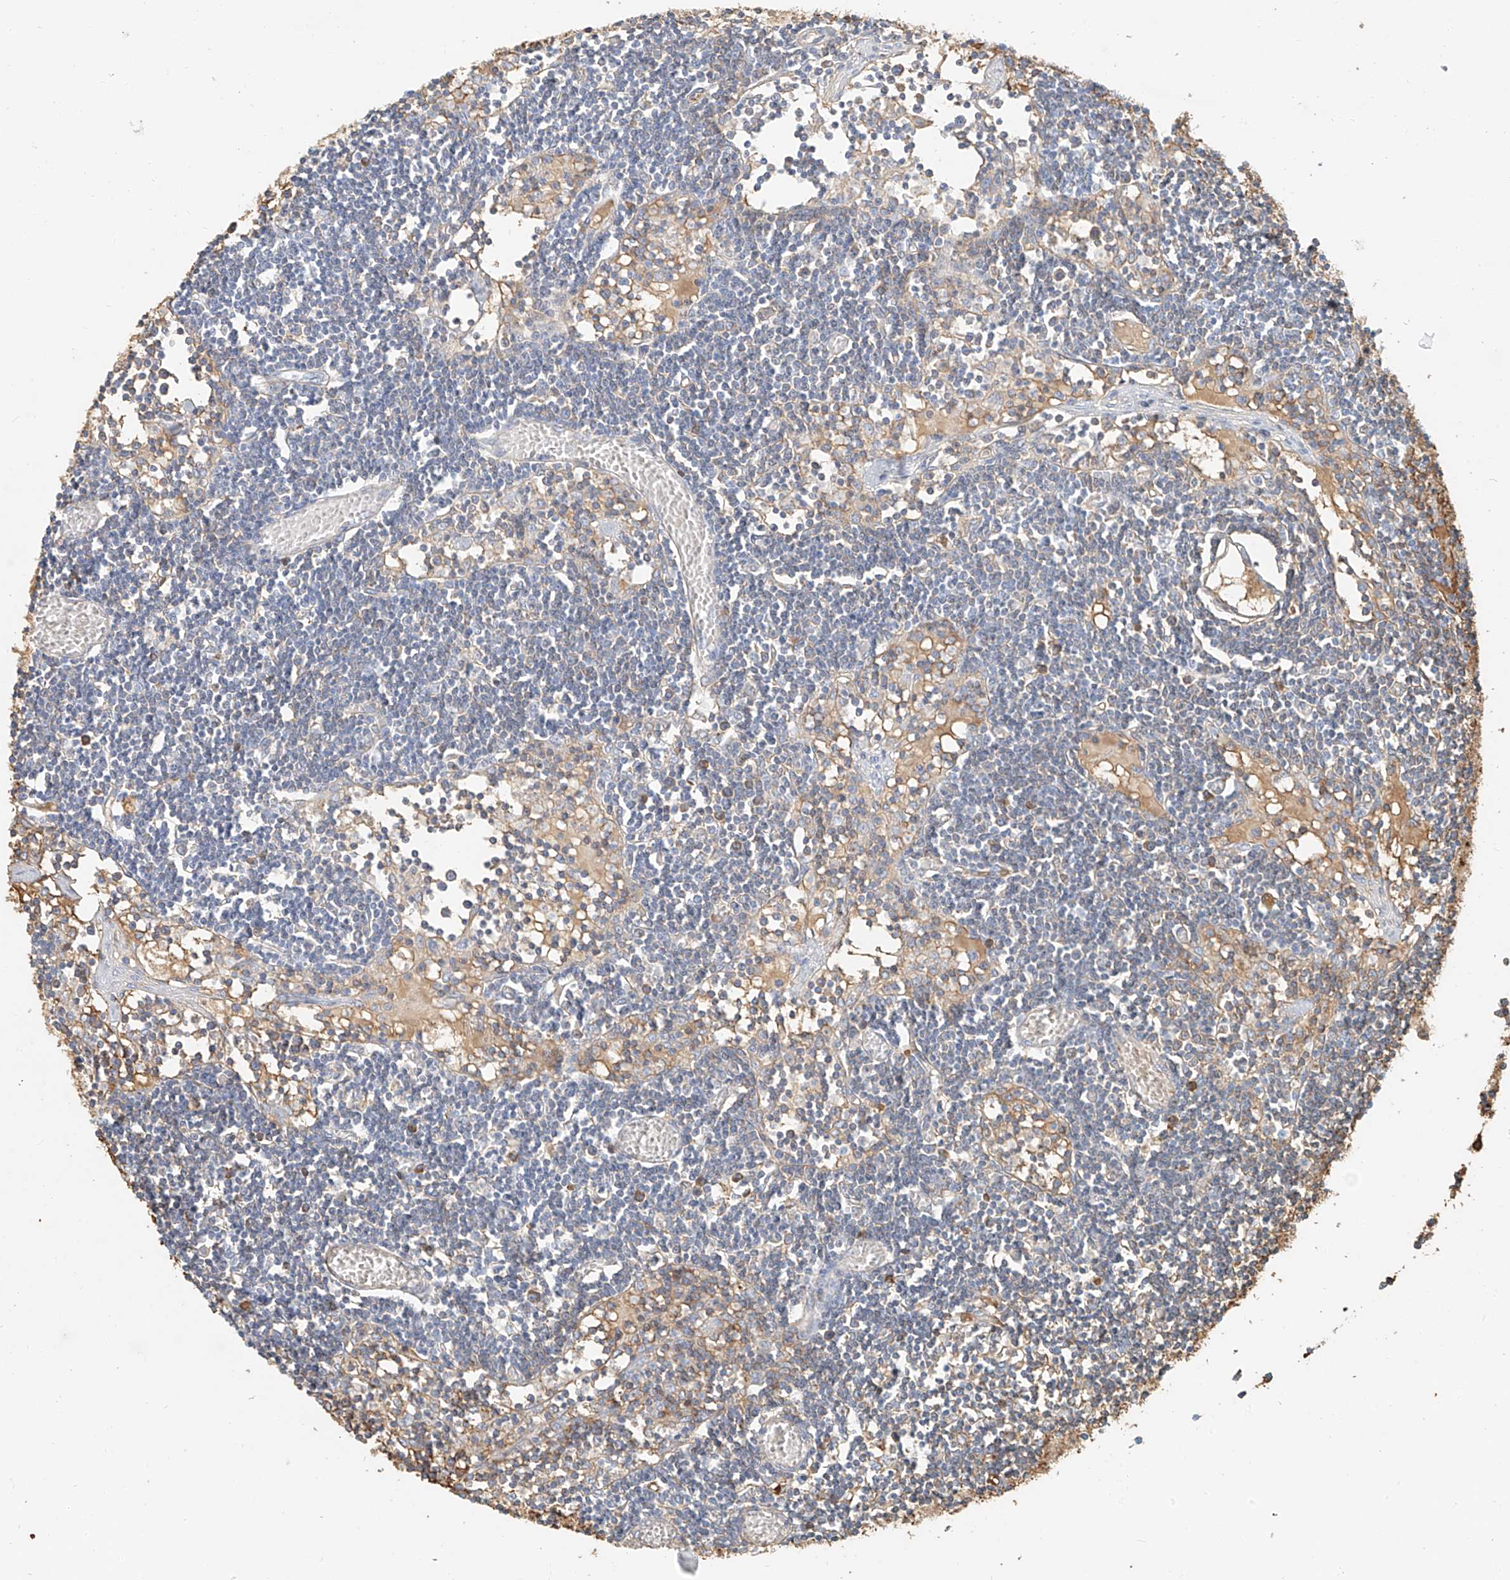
{"staining": {"intensity": "moderate", "quantity": "<25%", "location": "cytoplasmic/membranous"}, "tissue": "lymph node", "cell_type": "Germinal center cells", "image_type": "normal", "snomed": [{"axis": "morphology", "description": "Normal tissue, NOS"}, {"axis": "topography", "description": "Lymph node"}], "caption": "Protein staining shows moderate cytoplasmic/membranous staining in approximately <25% of germinal center cells in normal lymph node.", "gene": "ZFP30", "patient": {"sex": "female", "age": 11}}